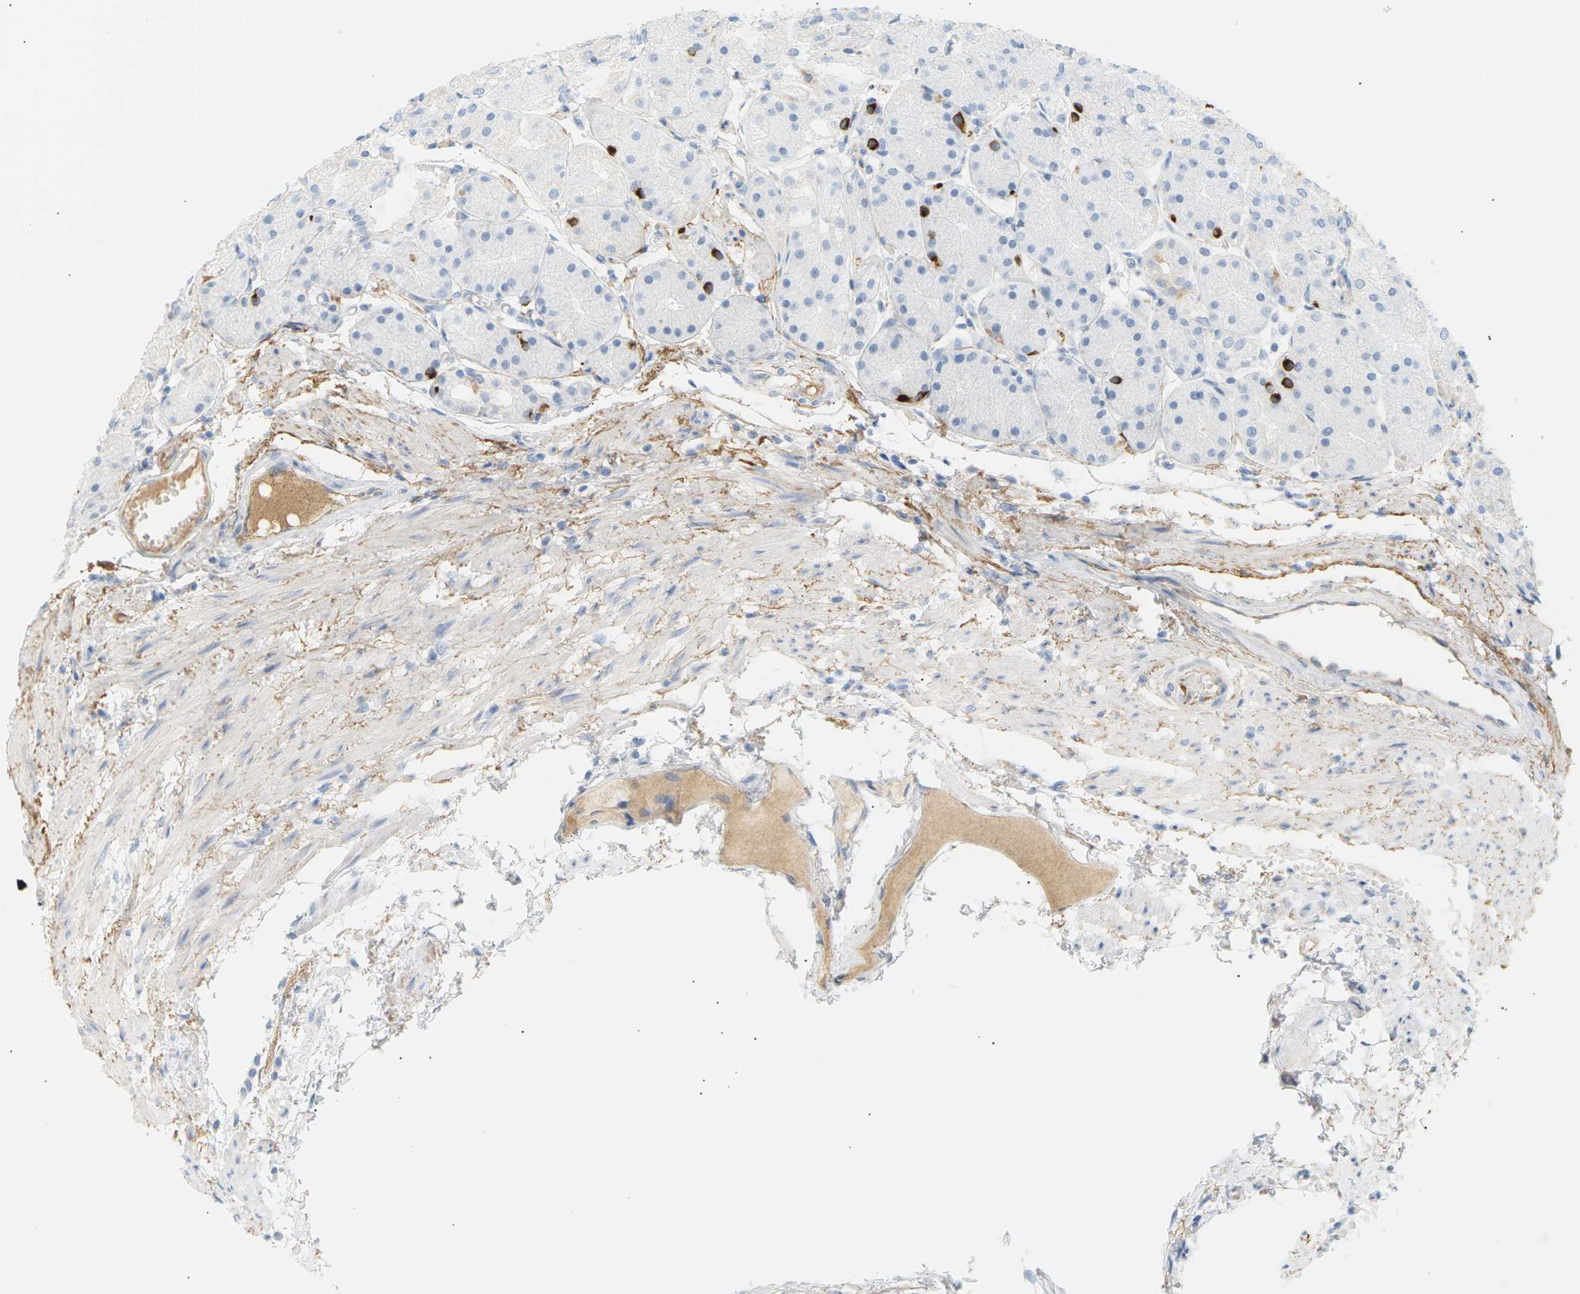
{"staining": {"intensity": "strong", "quantity": "<25%", "location": "cytoplasmic/membranous"}, "tissue": "stomach", "cell_type": "Glandular cells", "image_type": "normal", "snomed": [{"axis": "morphology", "description": "Normal tissue, NOS"}, {"axis": "topography", "description": "Stomach, upper"}], "caption": "The micrograph exhibits a brown stain indicating the presence of a protein in the cytoplasmic/membranous of glandular cells in stomach.", "gene": "CLU", "patient": {"sex": "male", "age": 72}}